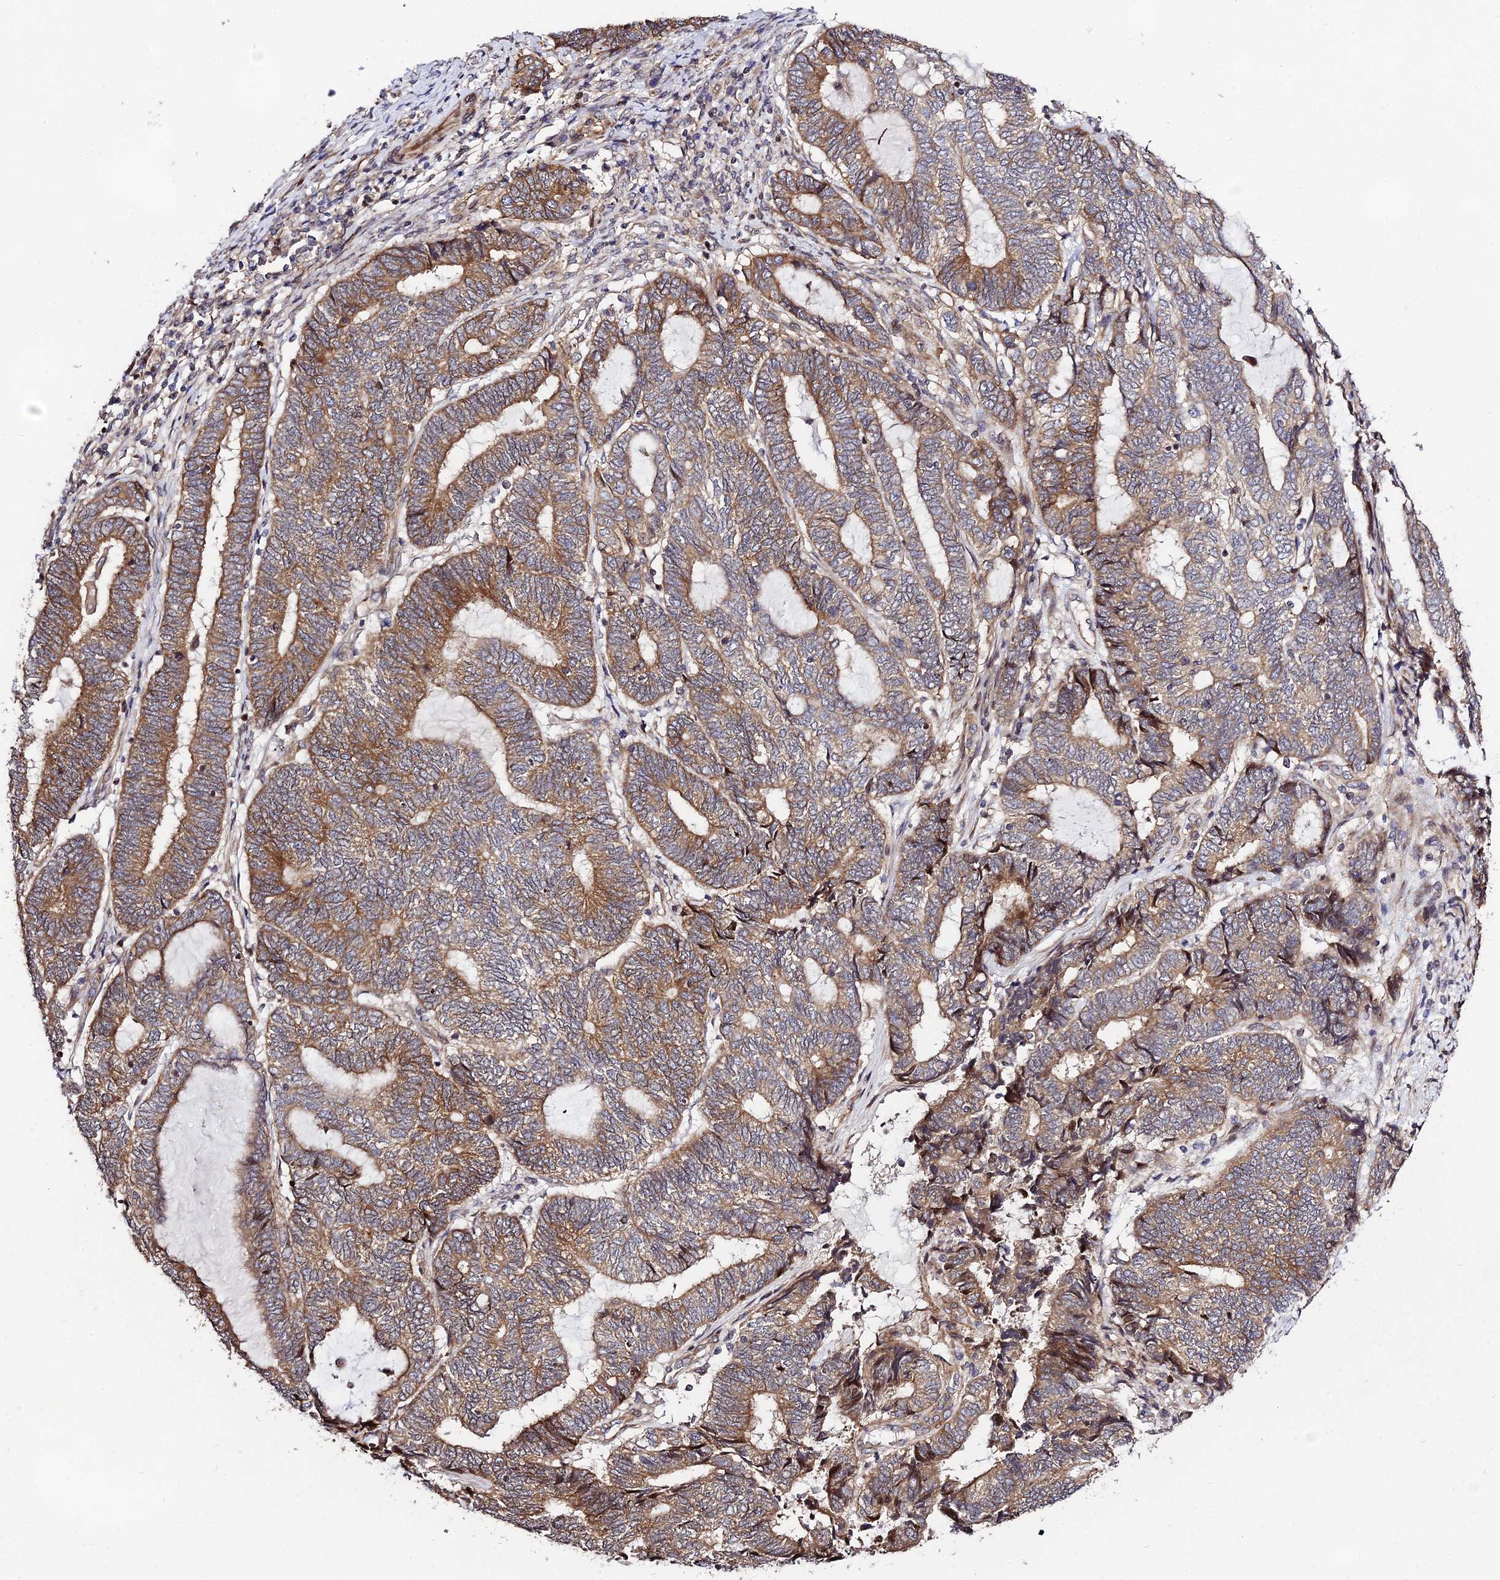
{"staining": {"intensity": "moderate", "quantity": ">75%", "location": "cytoplasmic/membranous"}, "tissue": "endometrial cancer", "cell_type": "Tumor cells", "image_type": "cancer", "snomed": [{"axis": "morphology", "description": "Adenocarcinoma, NOS"}, {"axis": "topography", "description": "Uterus"}, {"axis": "topography", "description": "Endometrium"}], "caption": "DAB immunohistochemical staining of human endometrial cancer (adenocarcinoma) reveals moderate cytoplasmic/membranous protein staining in approximately >75% of tumor cells.", "gene": "SMG6", "patient": {"sex": "female", "age": 70}}